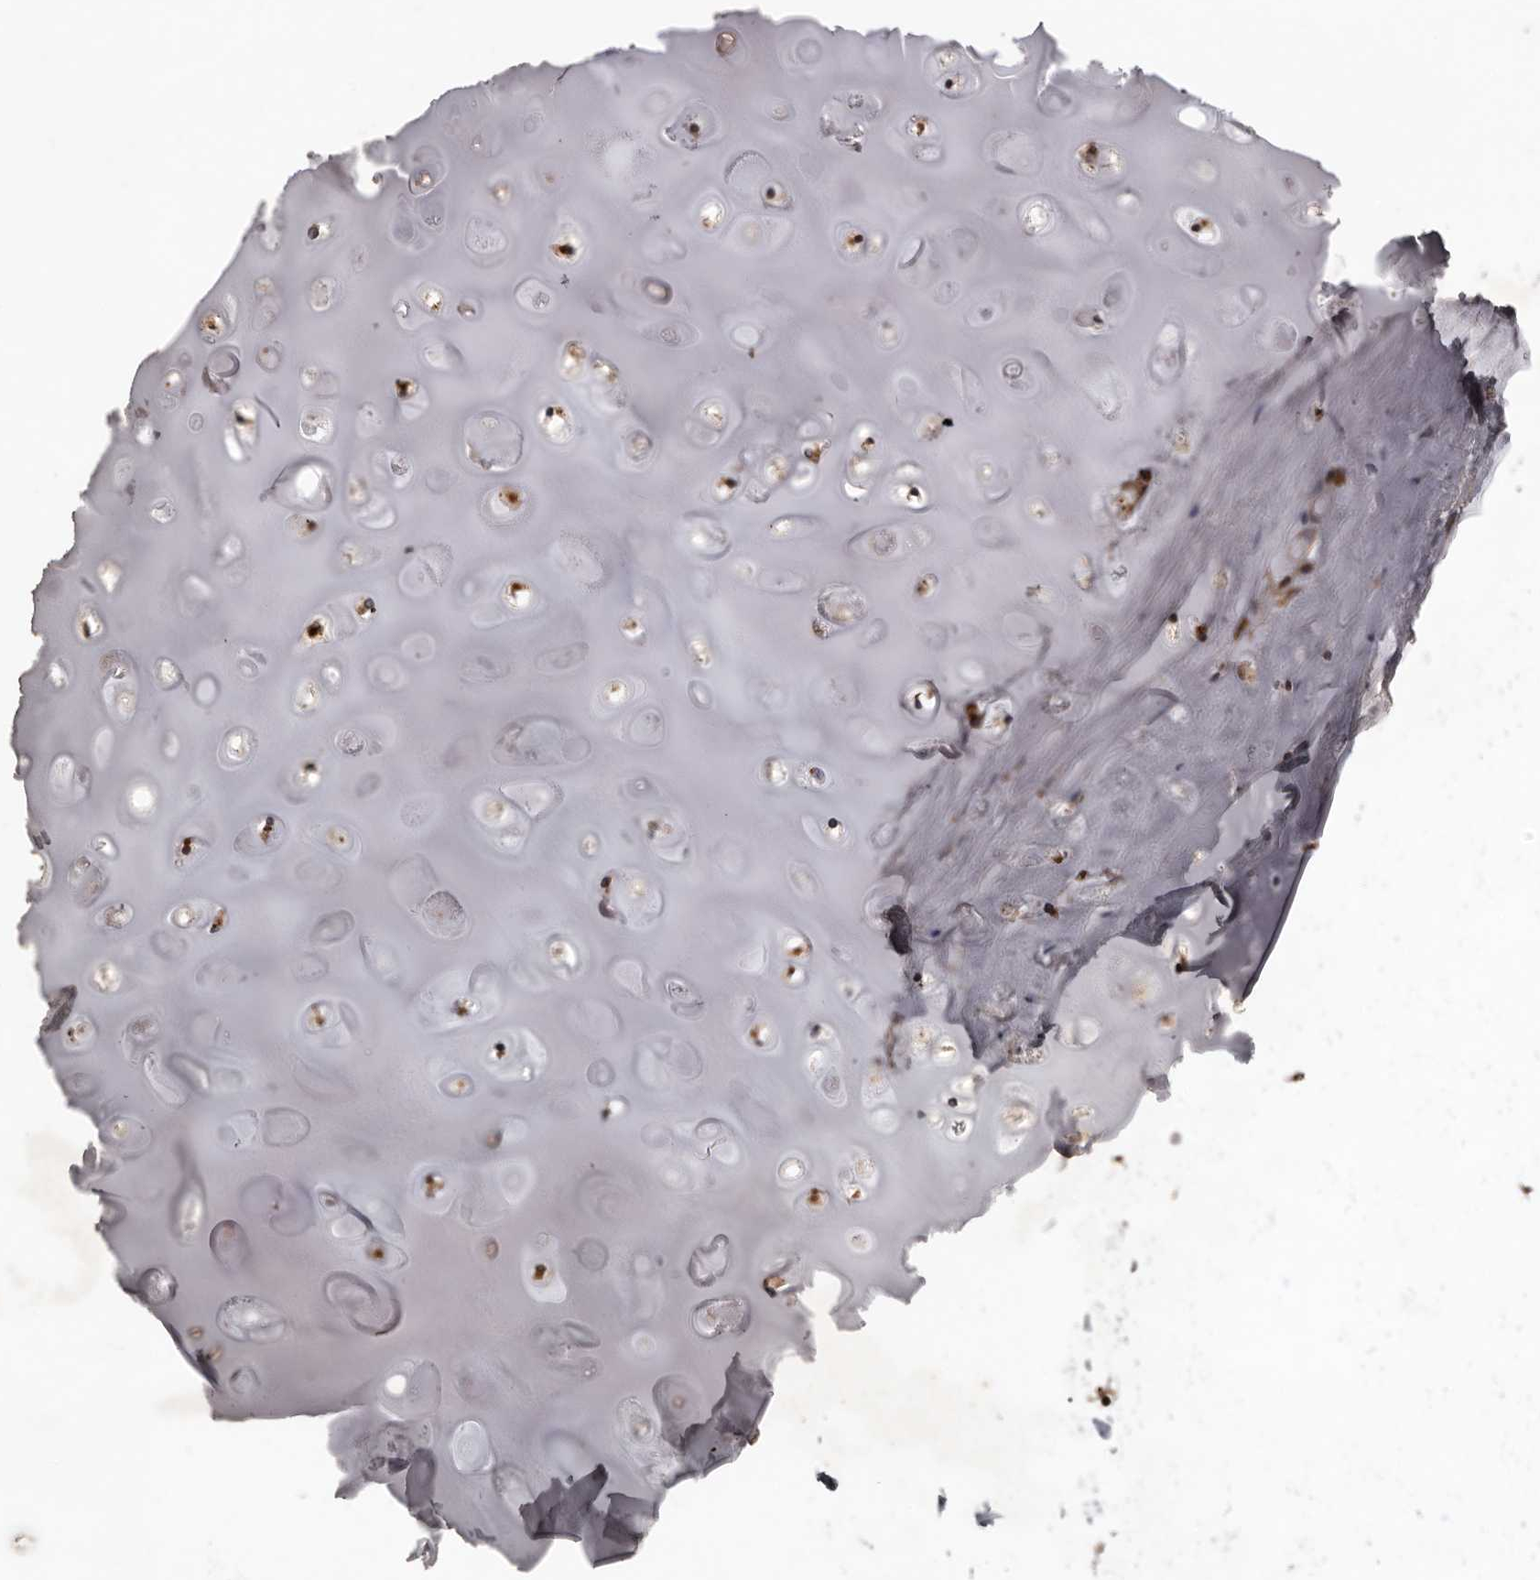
{"staining": {"intensity": "weak", "quantity": "25%-75%", "location": "cytoplasmic/membranous,nuclear"}, "tissue": "adipose tissue", "cell_type": "Adipocytes", "image_type": "normal", "snomed": [{"axis": "morphology", "description": "Normal tissue, NOS"}, {"axis": "topography", "description": "Cartilage tissue"}], "caption": "Protein analysis of benign adipose tissue shows weak cytoplasmic/membranous,nuclear expression in about 25%-75% of adipocytes. The staining is performed using DAB (3,3'-diaminobenzidine) brown chromogen to label protein expression. The nuclei are counter-stained blue using hematoxylin.", "gene": "RRM2B", "patient": {"sex": "female", "age": 63}}